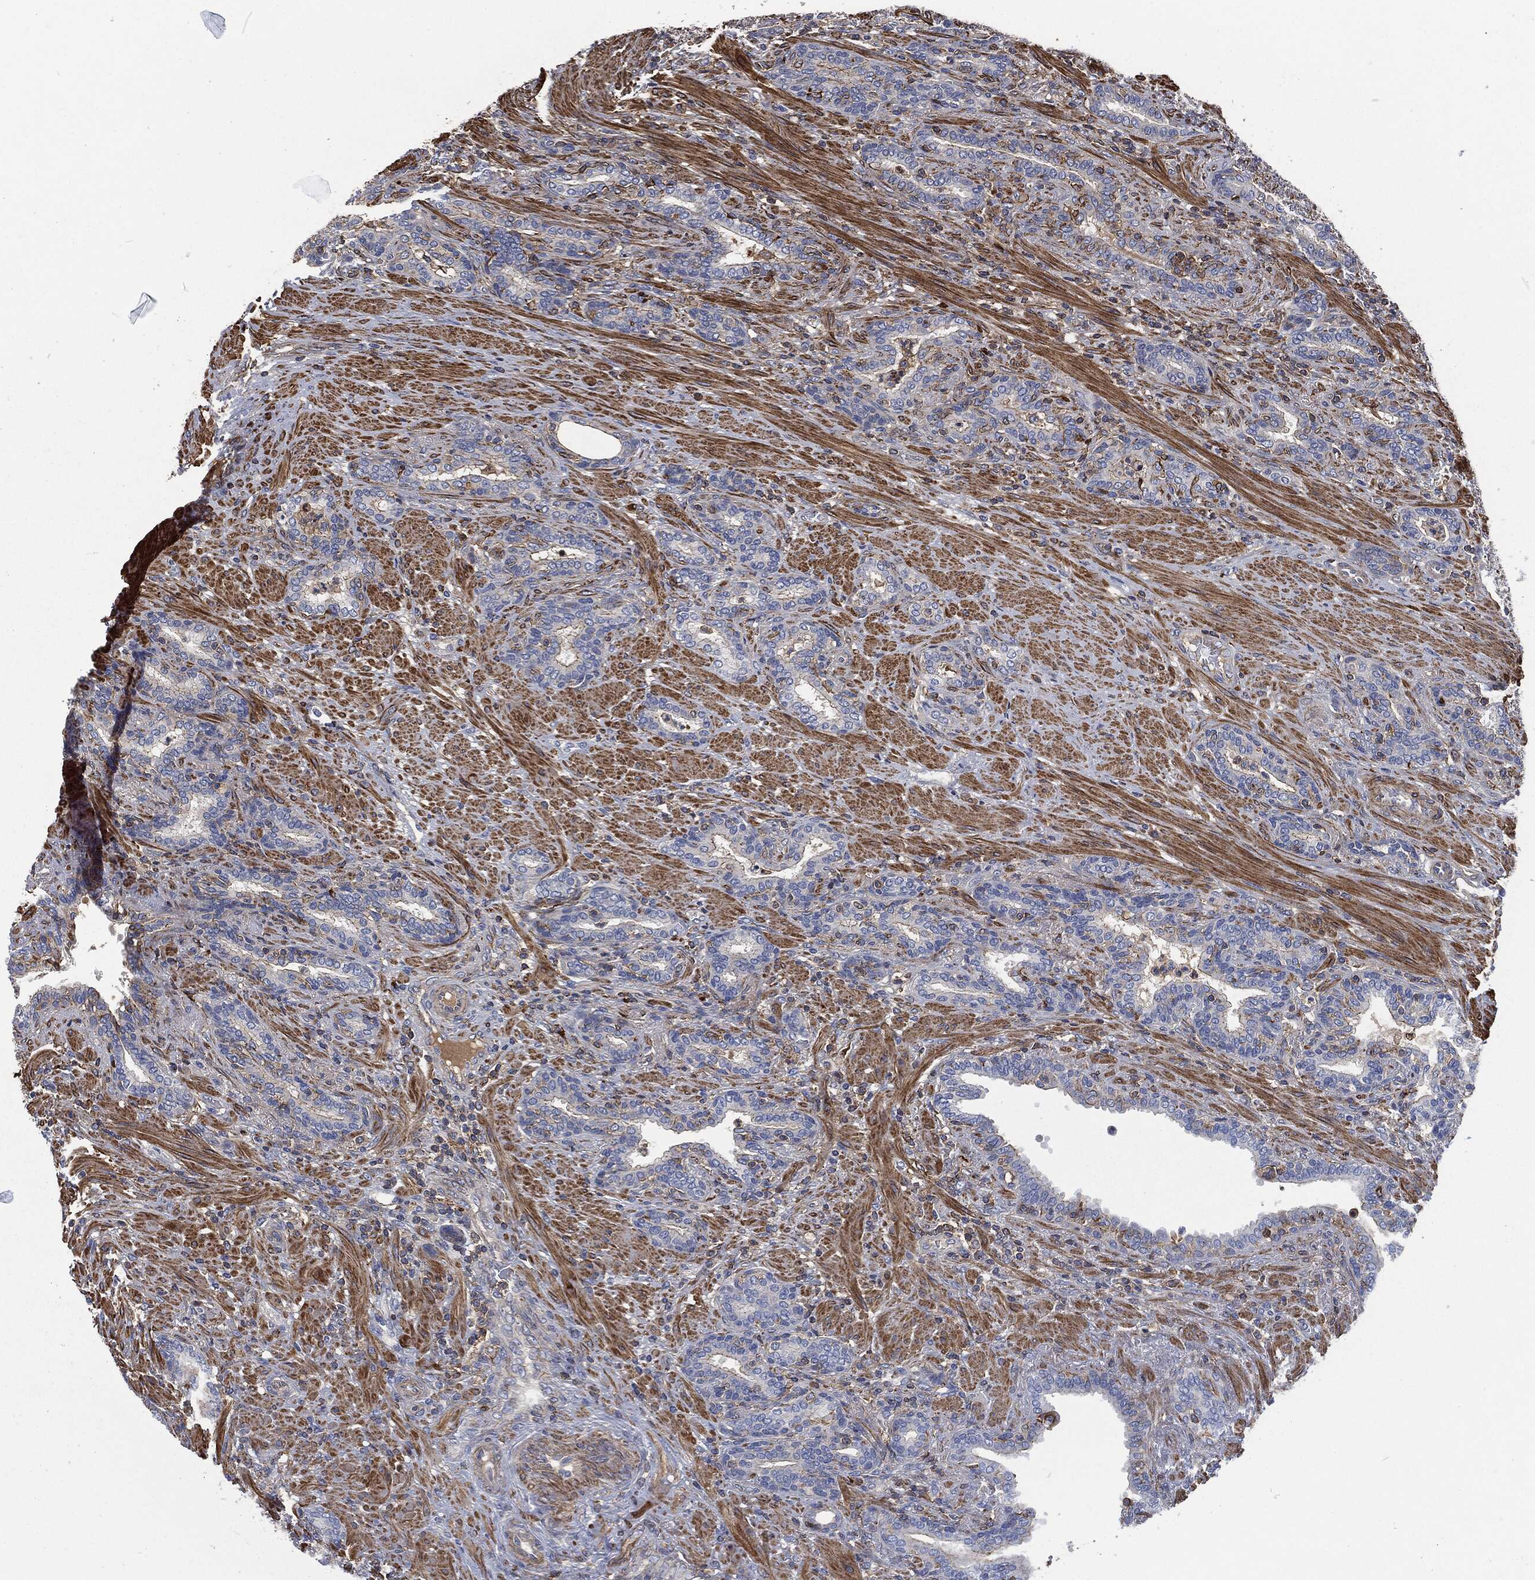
{"staining": {"intensity": "weak", "quantity": "<25%", "location": "cytoplasmic/membranous"}, "tissue": "prostate cancer", "cell_type": "Tumor cells", "image_type": "cancer", "snomed": [{"axis": "morphology", "description": "Adenocarcinoma, Low grade"}, {"axis": "topography", "description": "Prostate"}], "caption": "This photomicrograph is of adenocarcinoma (low-grade) (prostate) stained with immunohistochemistry (IHC) to label a protein in brown with the nuclei are counter-stained blue. There is no expression in tumor cells. (Stains: DAB immunohistochemistry (IHC) with hematoxylin counter stain, Microscopy: brightfield microscopy at high magnification).", "gene": "LGALS9", "patient": {"sex": "male", "age": 68}}